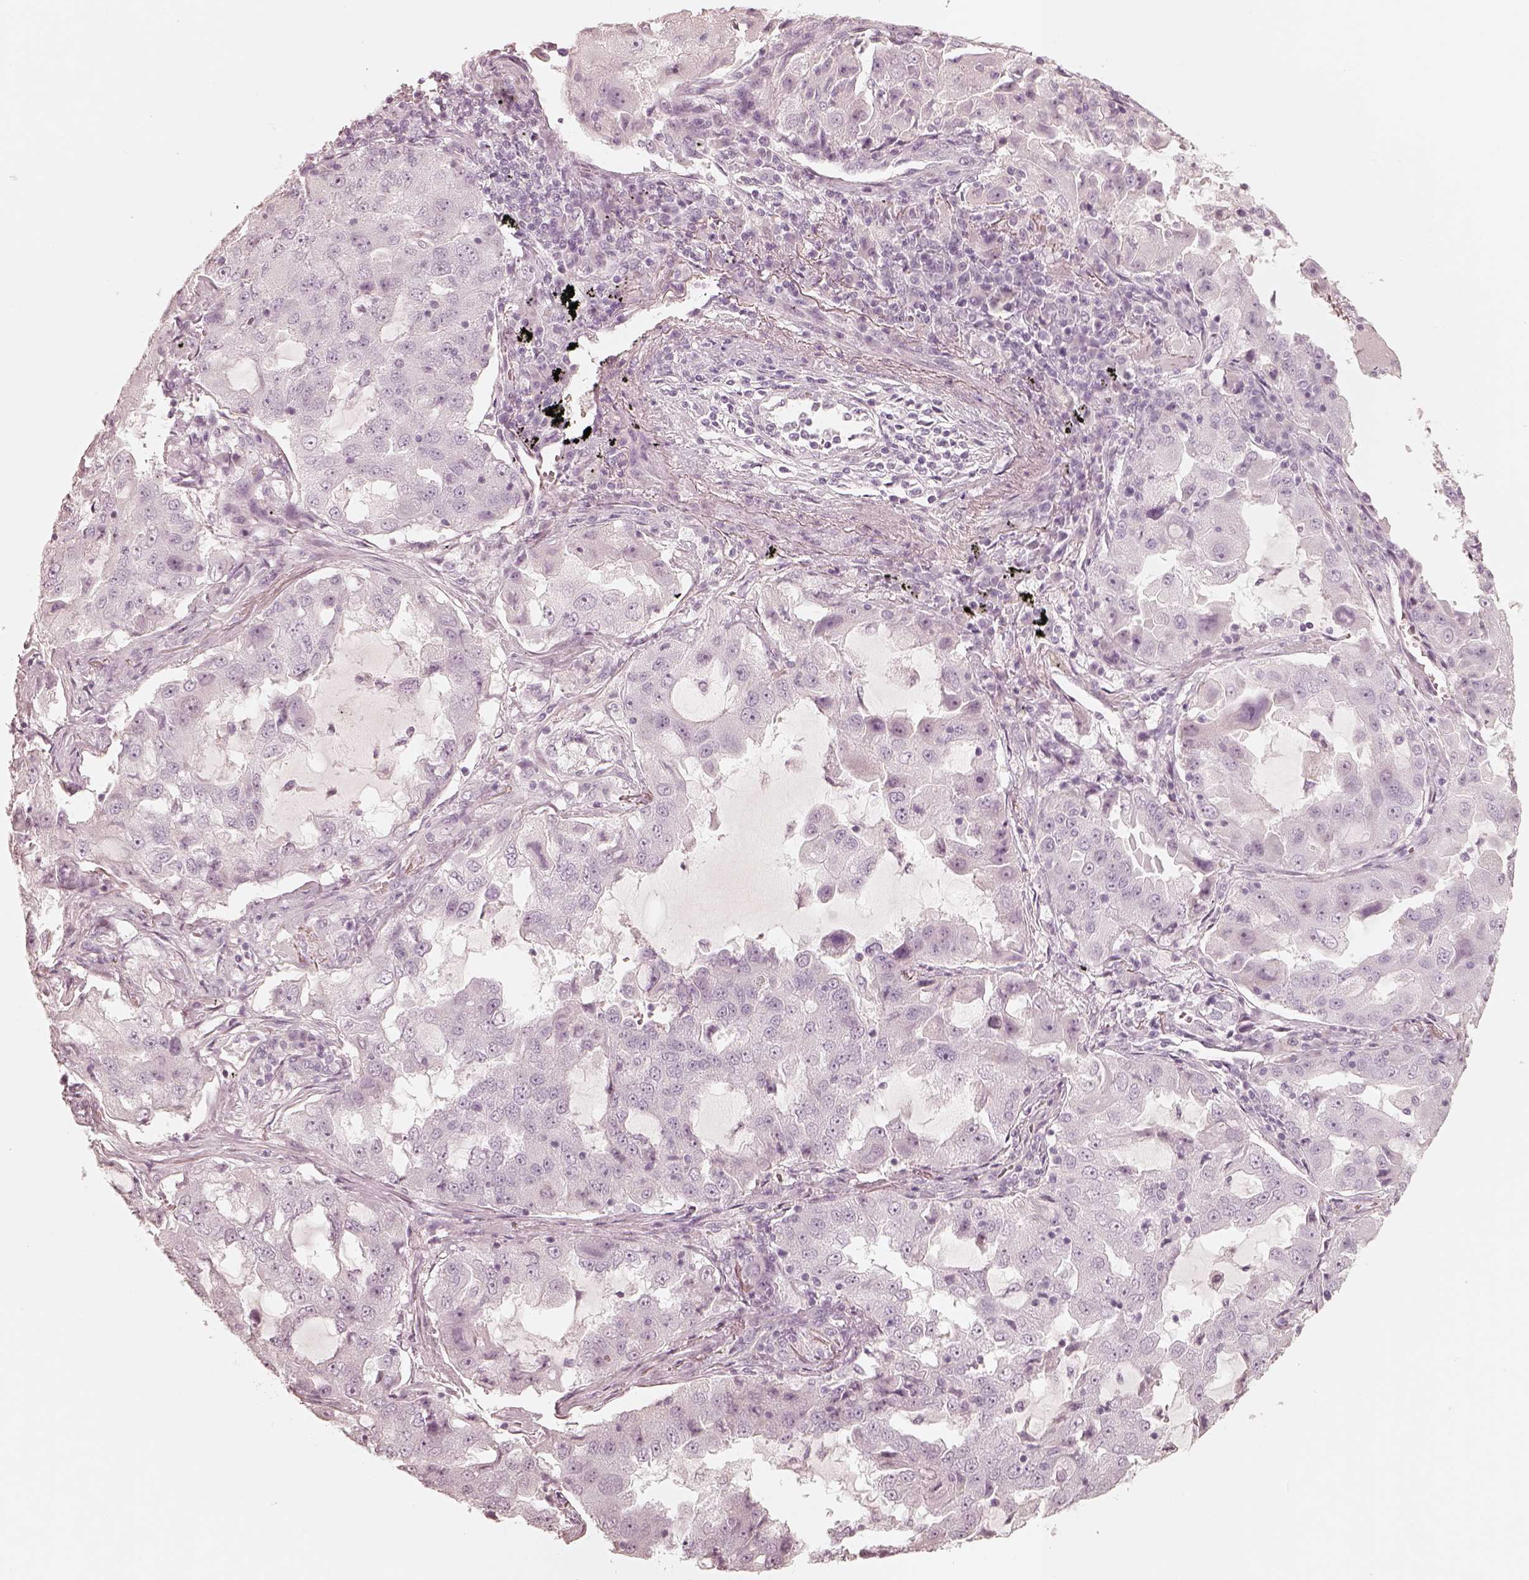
{"staining": {"intensity": "negative", "quantity": "none", "location": "none"}, "tissue": "lung cancer", "cell_type": "Tumor cells", "image_type": "cancer", "snomed": [{"axis": "morphology", "description": "Adenocarcinoma, NOS"}, {"axis": "topography", "description": "Lung"}], "caption": "This photomicrograph is of lung cancer (adenocarcinoma) stained with immunohistochemistry to label a protein in brown with the nuclei are counter-stained blue. There is no expression in tumor cells.", "gene": "KRT82", "patient": {"sex": "female", "age": 61}}